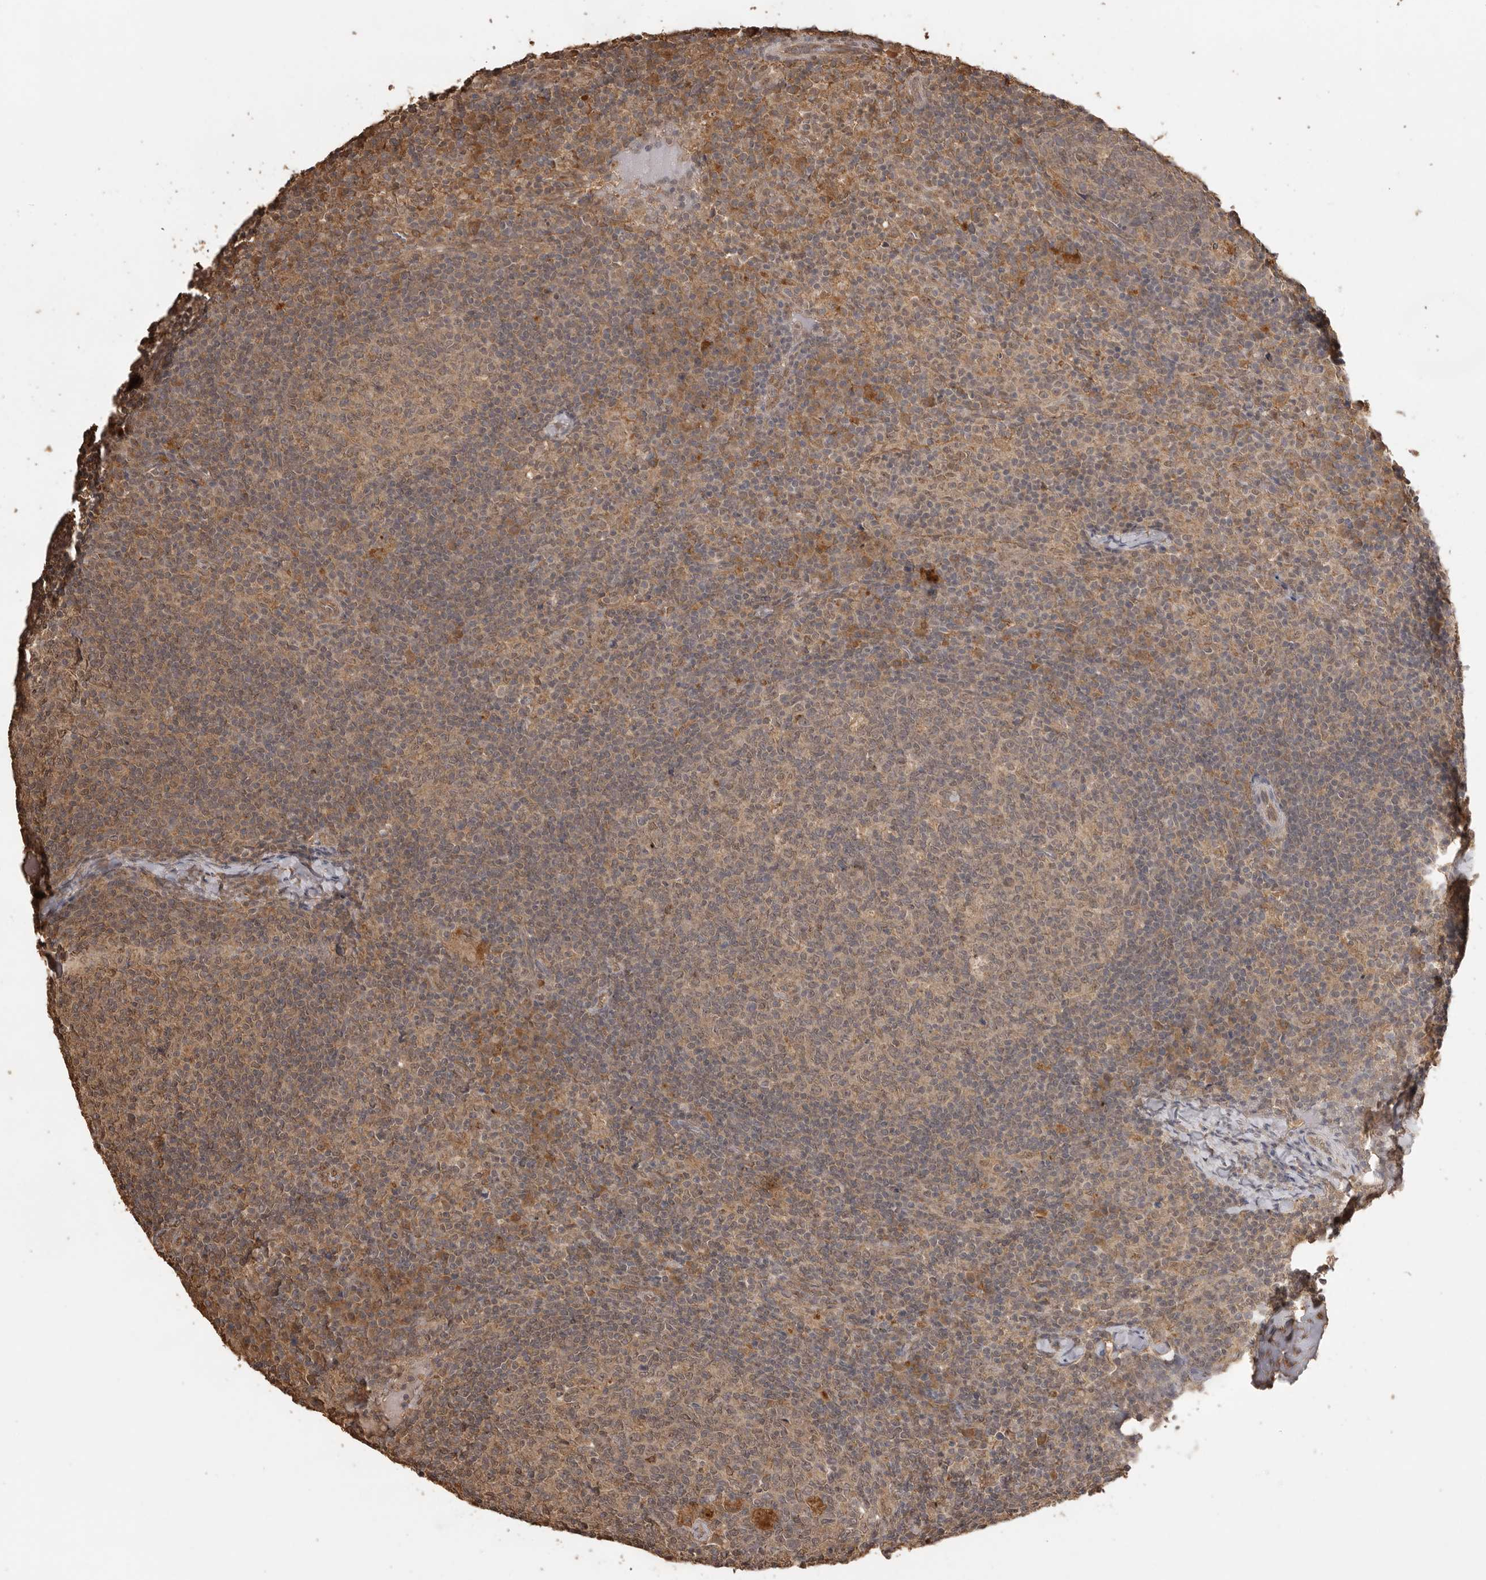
{"staining": {"intensity": "weak", "quantity": ">75%", "location": "cytoplasmic/membranous,nuclear"}, "tissue": "lymph node", "cell_type": "Germinal center cells", "image_type": "normal", "snomed": [{"axis": "morphology", "description": "Normal tissue, NOS"}, {"axis": "morphology", "description": "Inflammation, NOS"}, {"axis": "topography", "description": "Lymph node"}], "caption": "Immunohistochemical staining of benign human lymph node reveals >75% levels of weak cytoplasmic/membranous,nuclear protein staining in about >75% of germinal center cells.", "gene": "JAG2", "patient": {"sex": "male", "age": 55}}